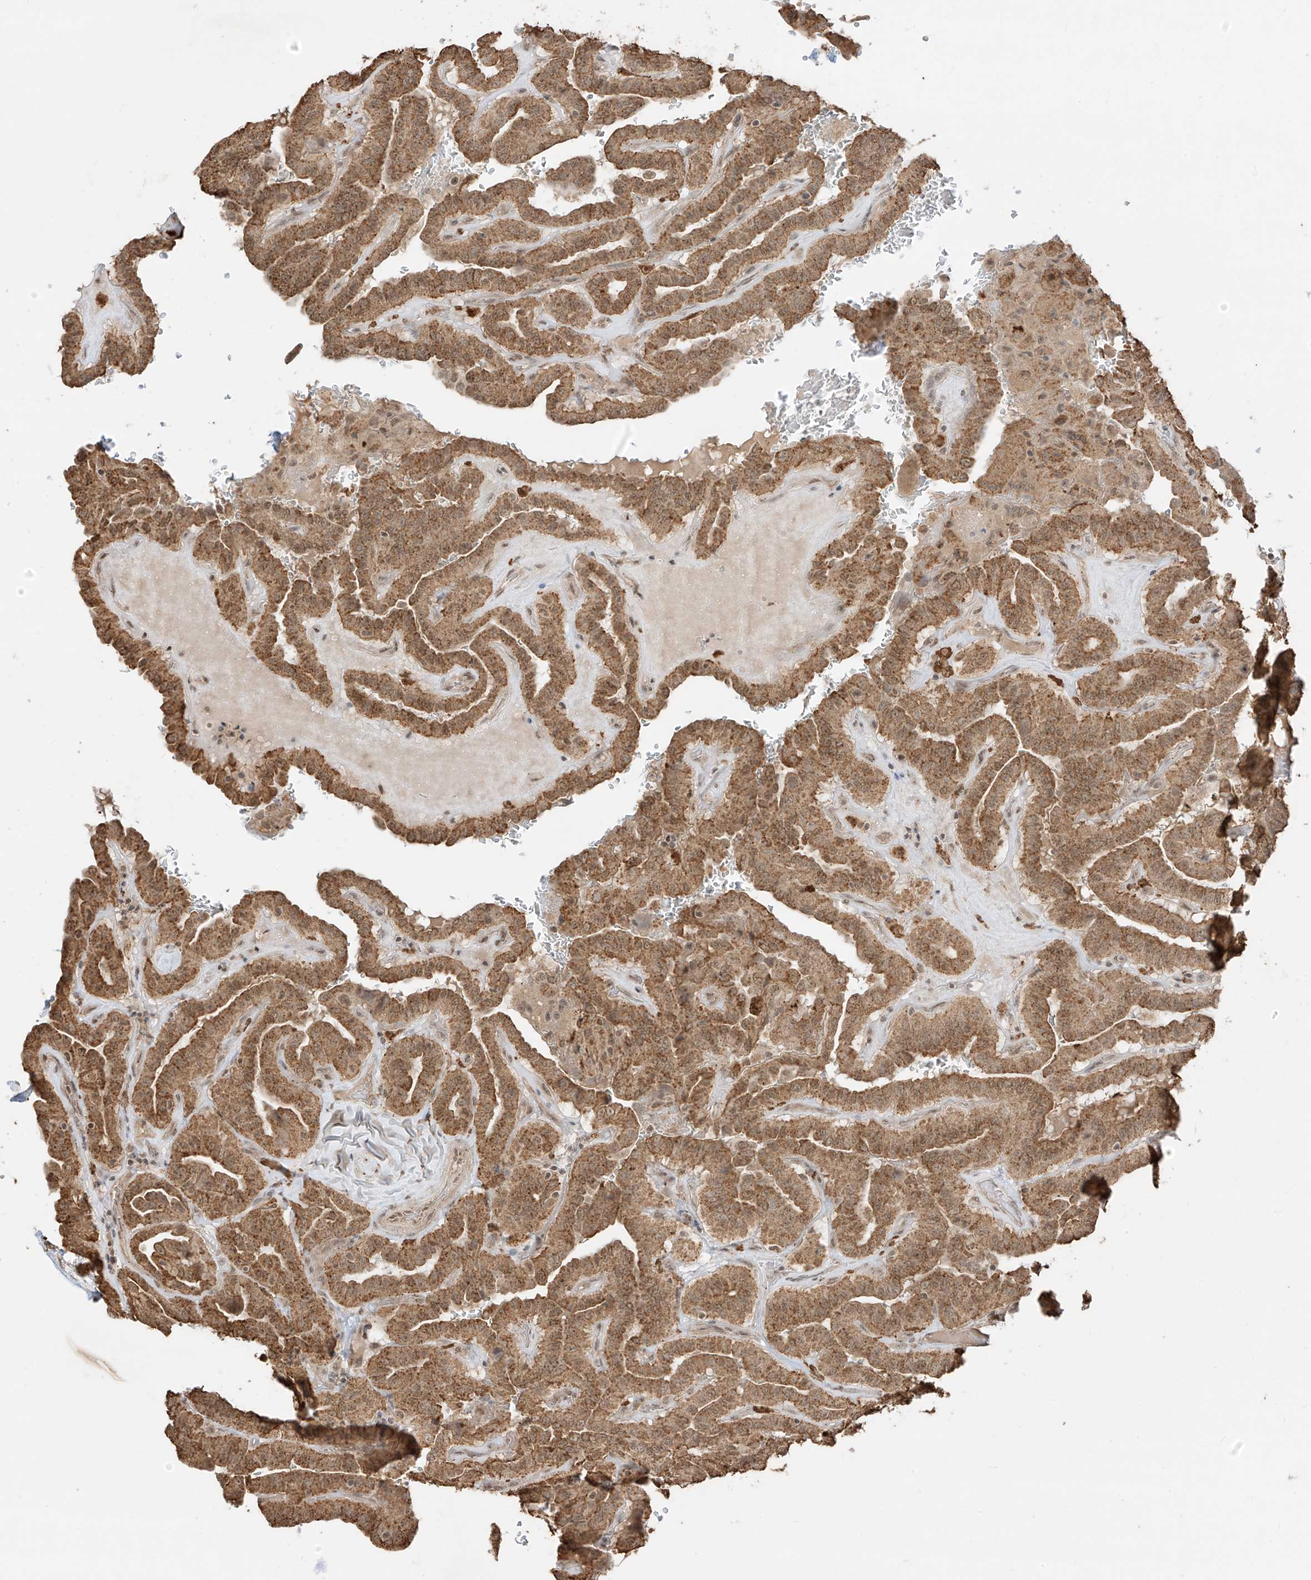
{"staining": {"intensity": "moderate", "quantity": ">75%", "location": "cytoplasmic/membranous"}, "tissue": "thyroid cancer", "cell_type": "Tumor cells", "image_type": "cancer", "snomed": [{"axis": "morphology", "description": "Papillary adenocarcinoma, NOS"}, {"axis": "topography", "description": "Thyroid gland"}], "caption": "Thyroid cancer was stained to show a protein in brown. There is medium levels of moderate cytoplasmic/membranous positivity in about >75% of tumor cells. (DAB IHC with brightfield microscopy, high magnification).", "gene": "N4BP3", "patient": {"sex": "male", "age": 77}}